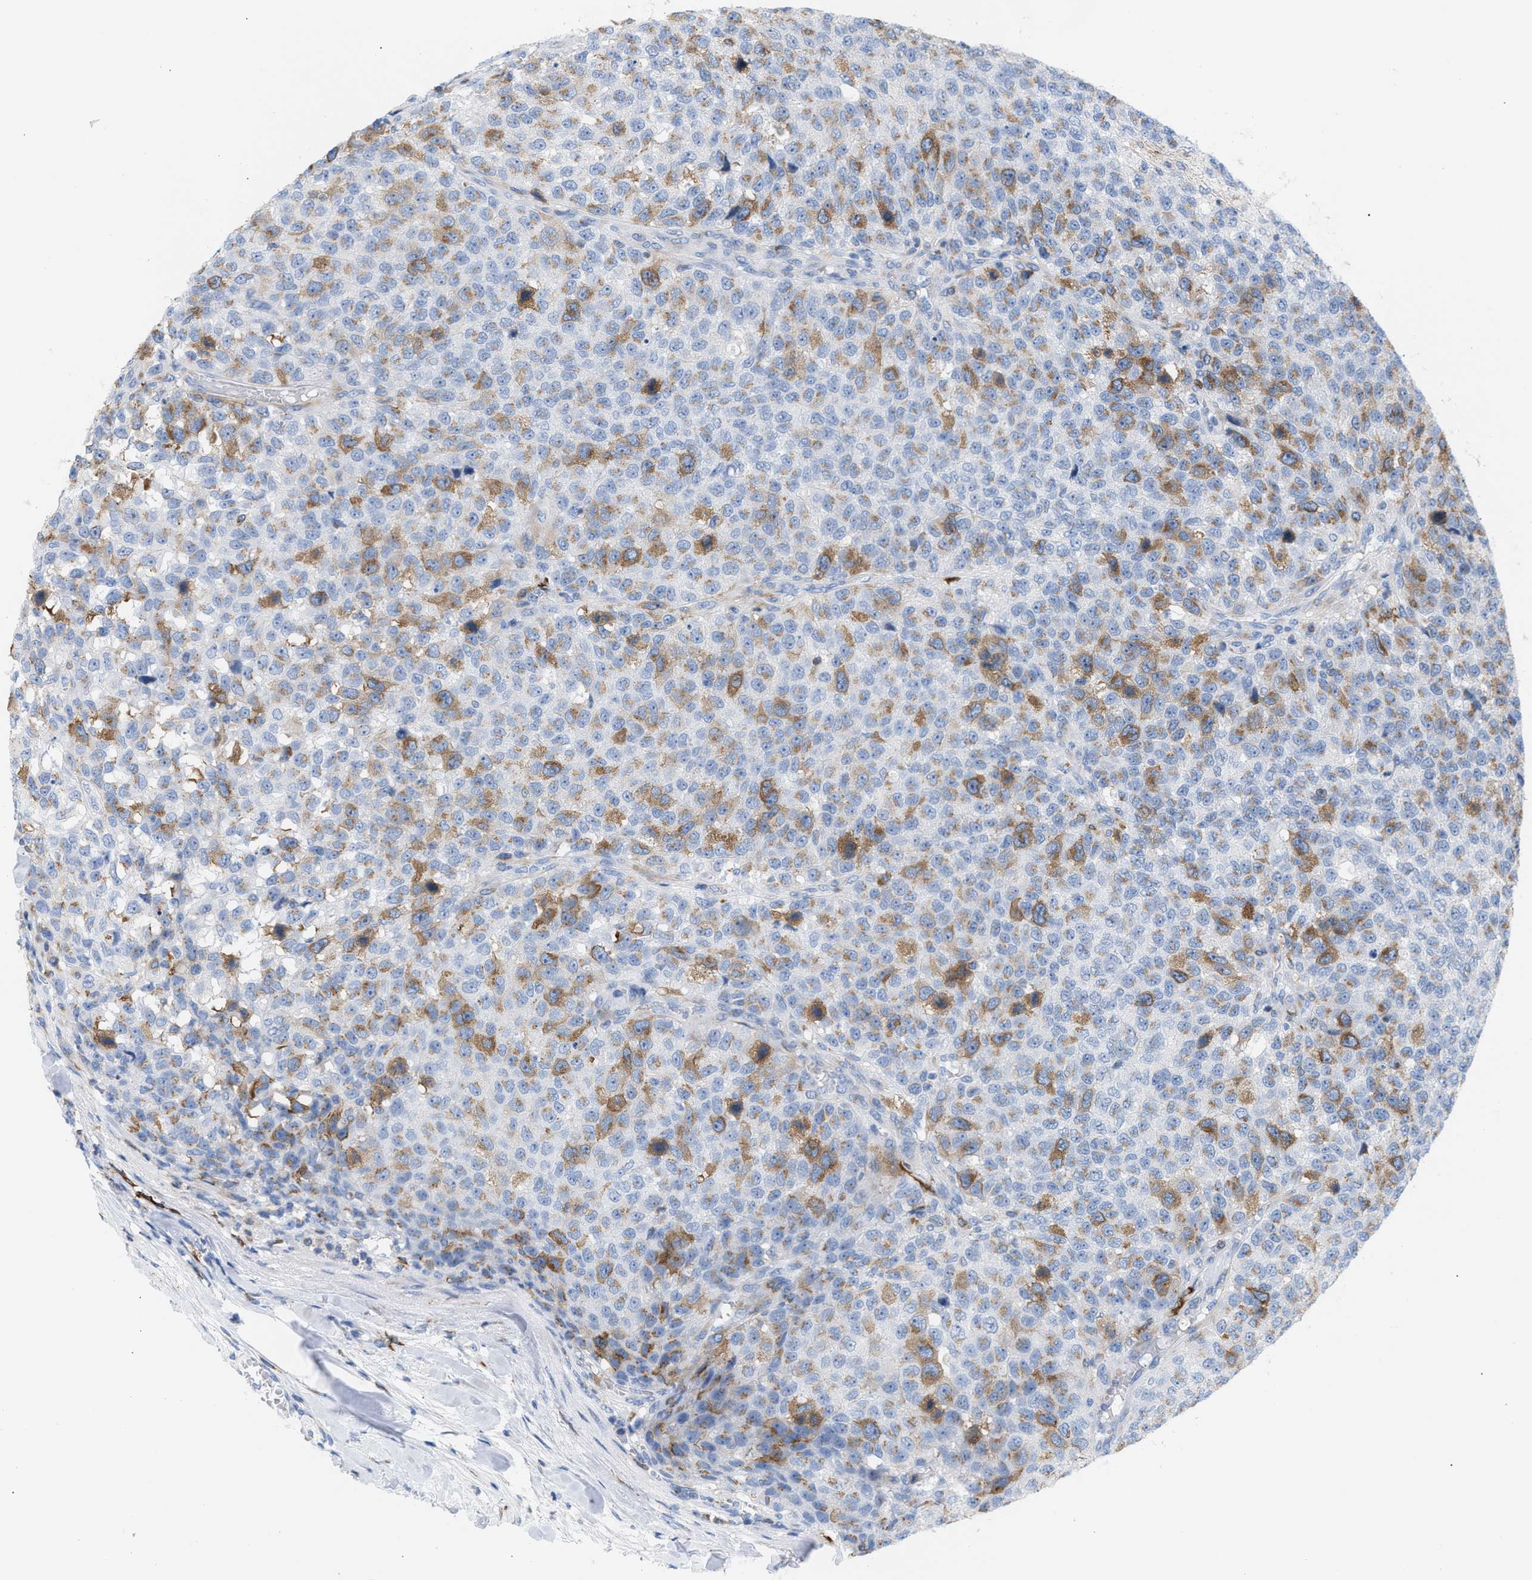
{"staining": {"intensity": "moderate", "quantity": "<25%", "location": "cytoplasmic/membranous"}, "tissue": "testis cancer", "cell_type": "Tumor cells", "image_type": "cancer", "snomed": [{"axis": "morphology", "description": "Seminoma, NOS"}, {"axis": "topography", "description": "Testis"}], "caption": "Immunohistochemistry of human testis seminoma shows low levels of moderate cytoplasmic/membranous expression in about <25% of tumor cells. The staining was performed using DAB (3,3'-diaminobenzidine), with brown indicating positive protein expression. Nuclei are stained blue with hematoxylin.", "gene": "TACC3", "patient": {"sex": "male", "age": 59}}